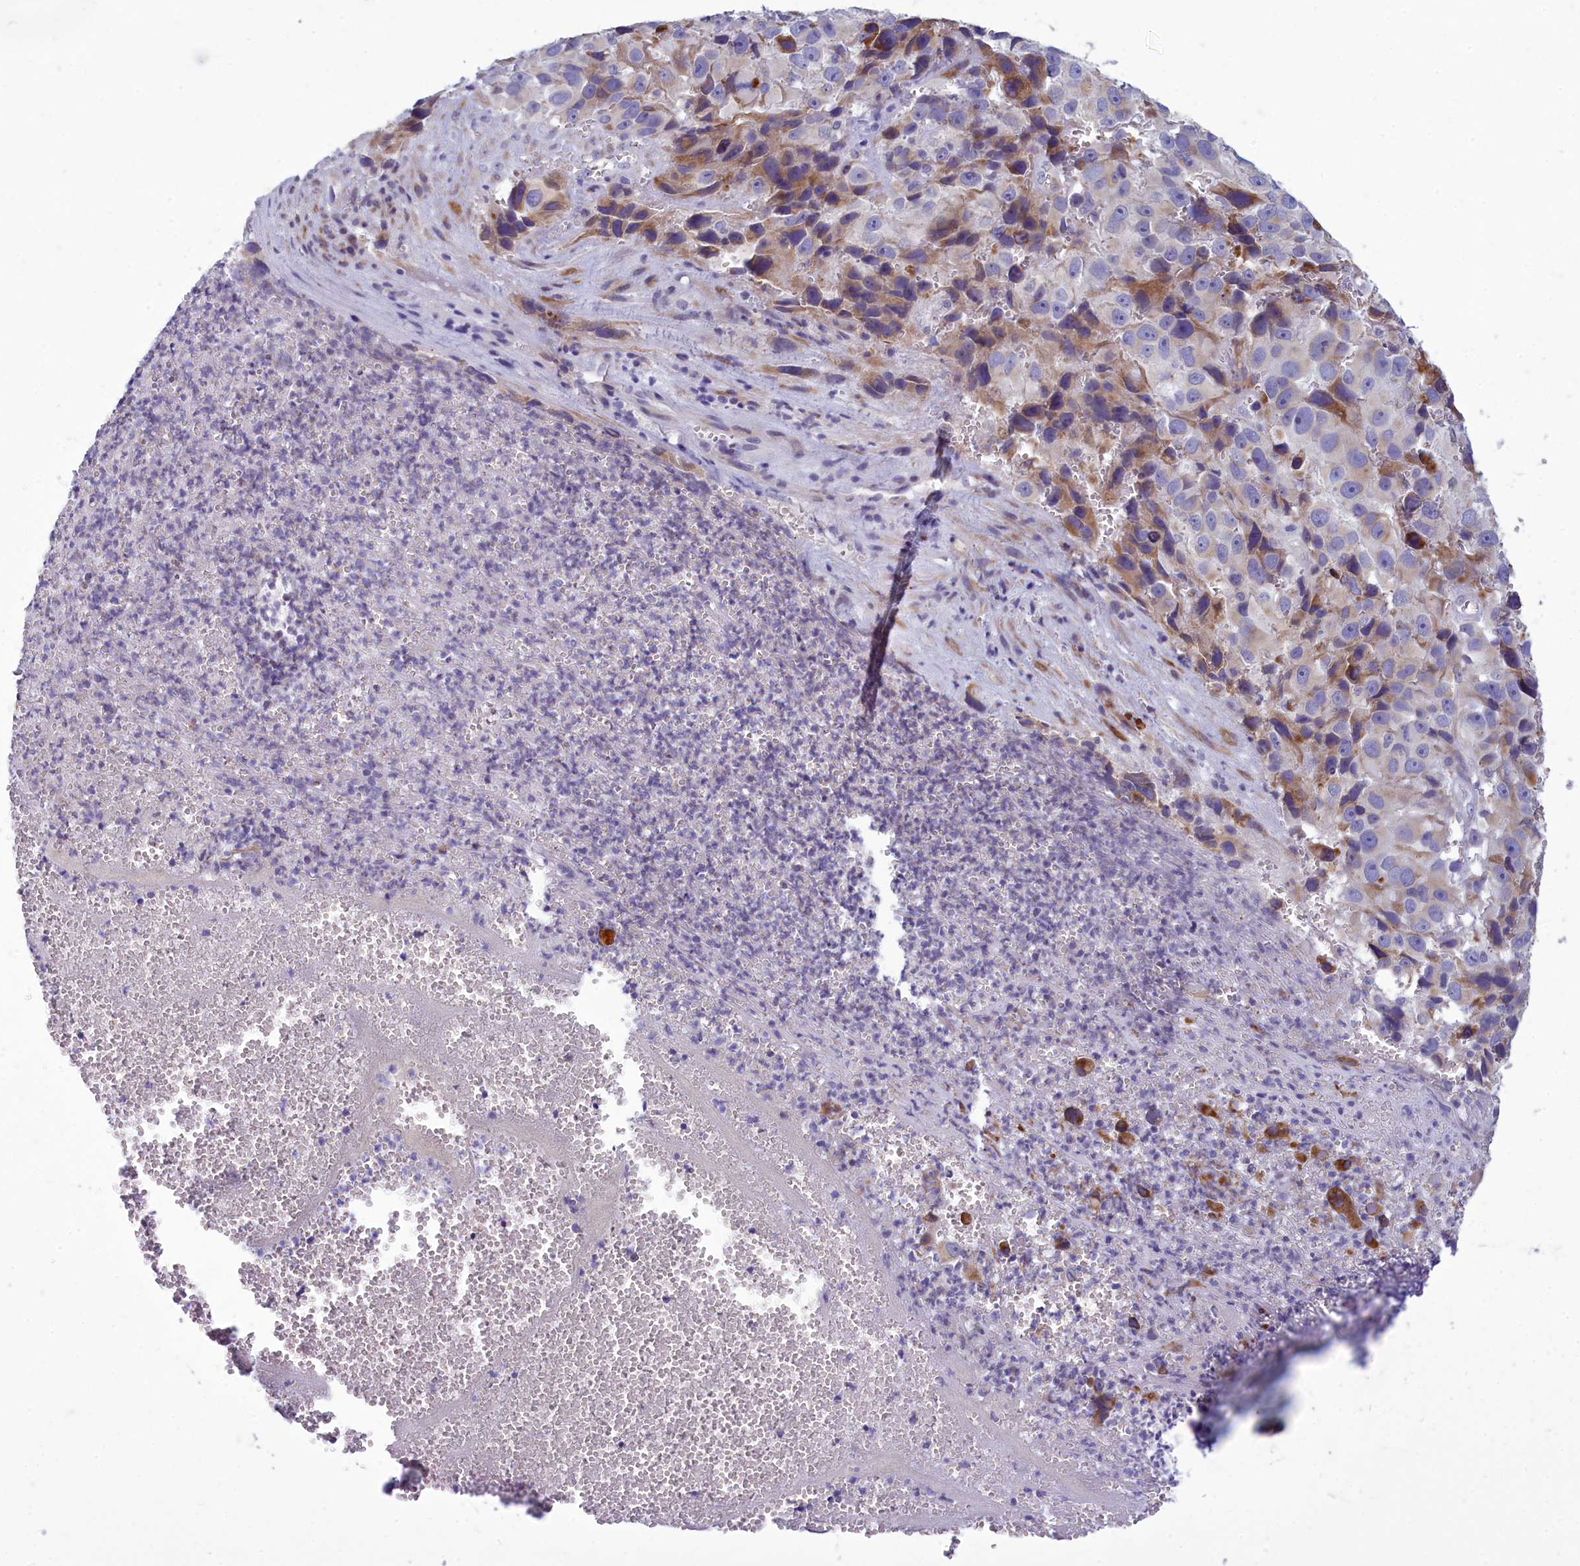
{"staining": {"intensity": "moderate", "quantity": "<25%", "location": "cytoplasmic/membranous"}, "tissue": "melanoma", "cell_type": "Tumor cells", "image_type": "cancer", "snomed": [{"axis": "morphology", "description": "Malignant melanoma, NOS"}, {"axis": "topography", "description": "Skin"}], "caption": "Human melanoma stained for a protein (brown) exhibits moderate cytoplasmic/membranous positive staining in approximately <25% of tumor cells.", "gene": "CENATAC", "patient": {"sex": "male", "age": 84}}